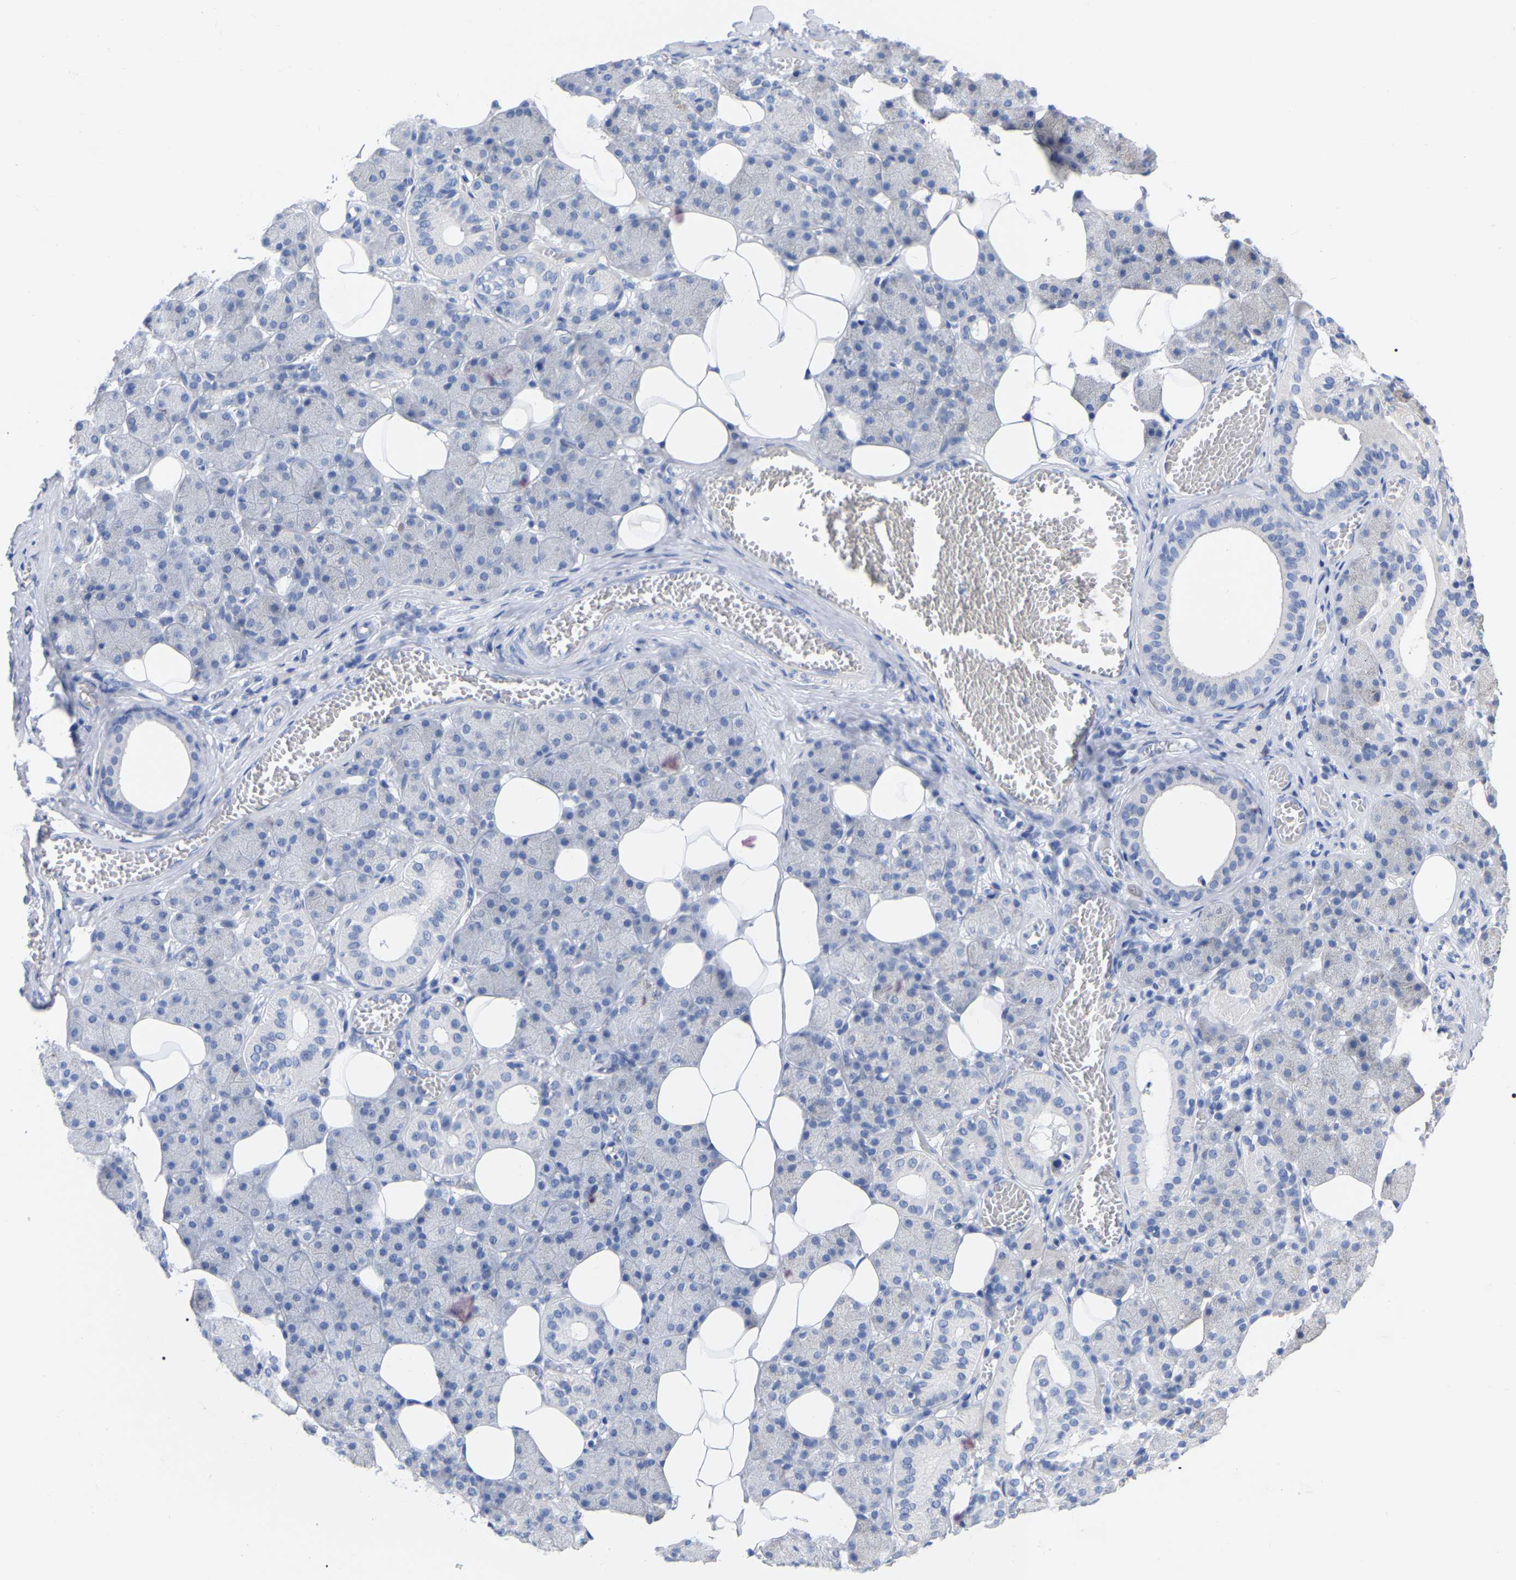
{"staining": {"intensity": "negative", "quantity": "none", "location": "none"}, "tissue": "salivary gland", "cell_type": "Glandular cells", "image_type": "normal", "snomed": [{"axis": "morphology", "description": "Normal tissue, NOS"}, {"axis": "topography", "description": "Salivary gland"}], "caption": "A histopathology image of salivary gland stained for a protein exhibits no brown staining in glandular cells.", "gene": "ZNF629", "patient": {"sex": "female", "age": 33}}